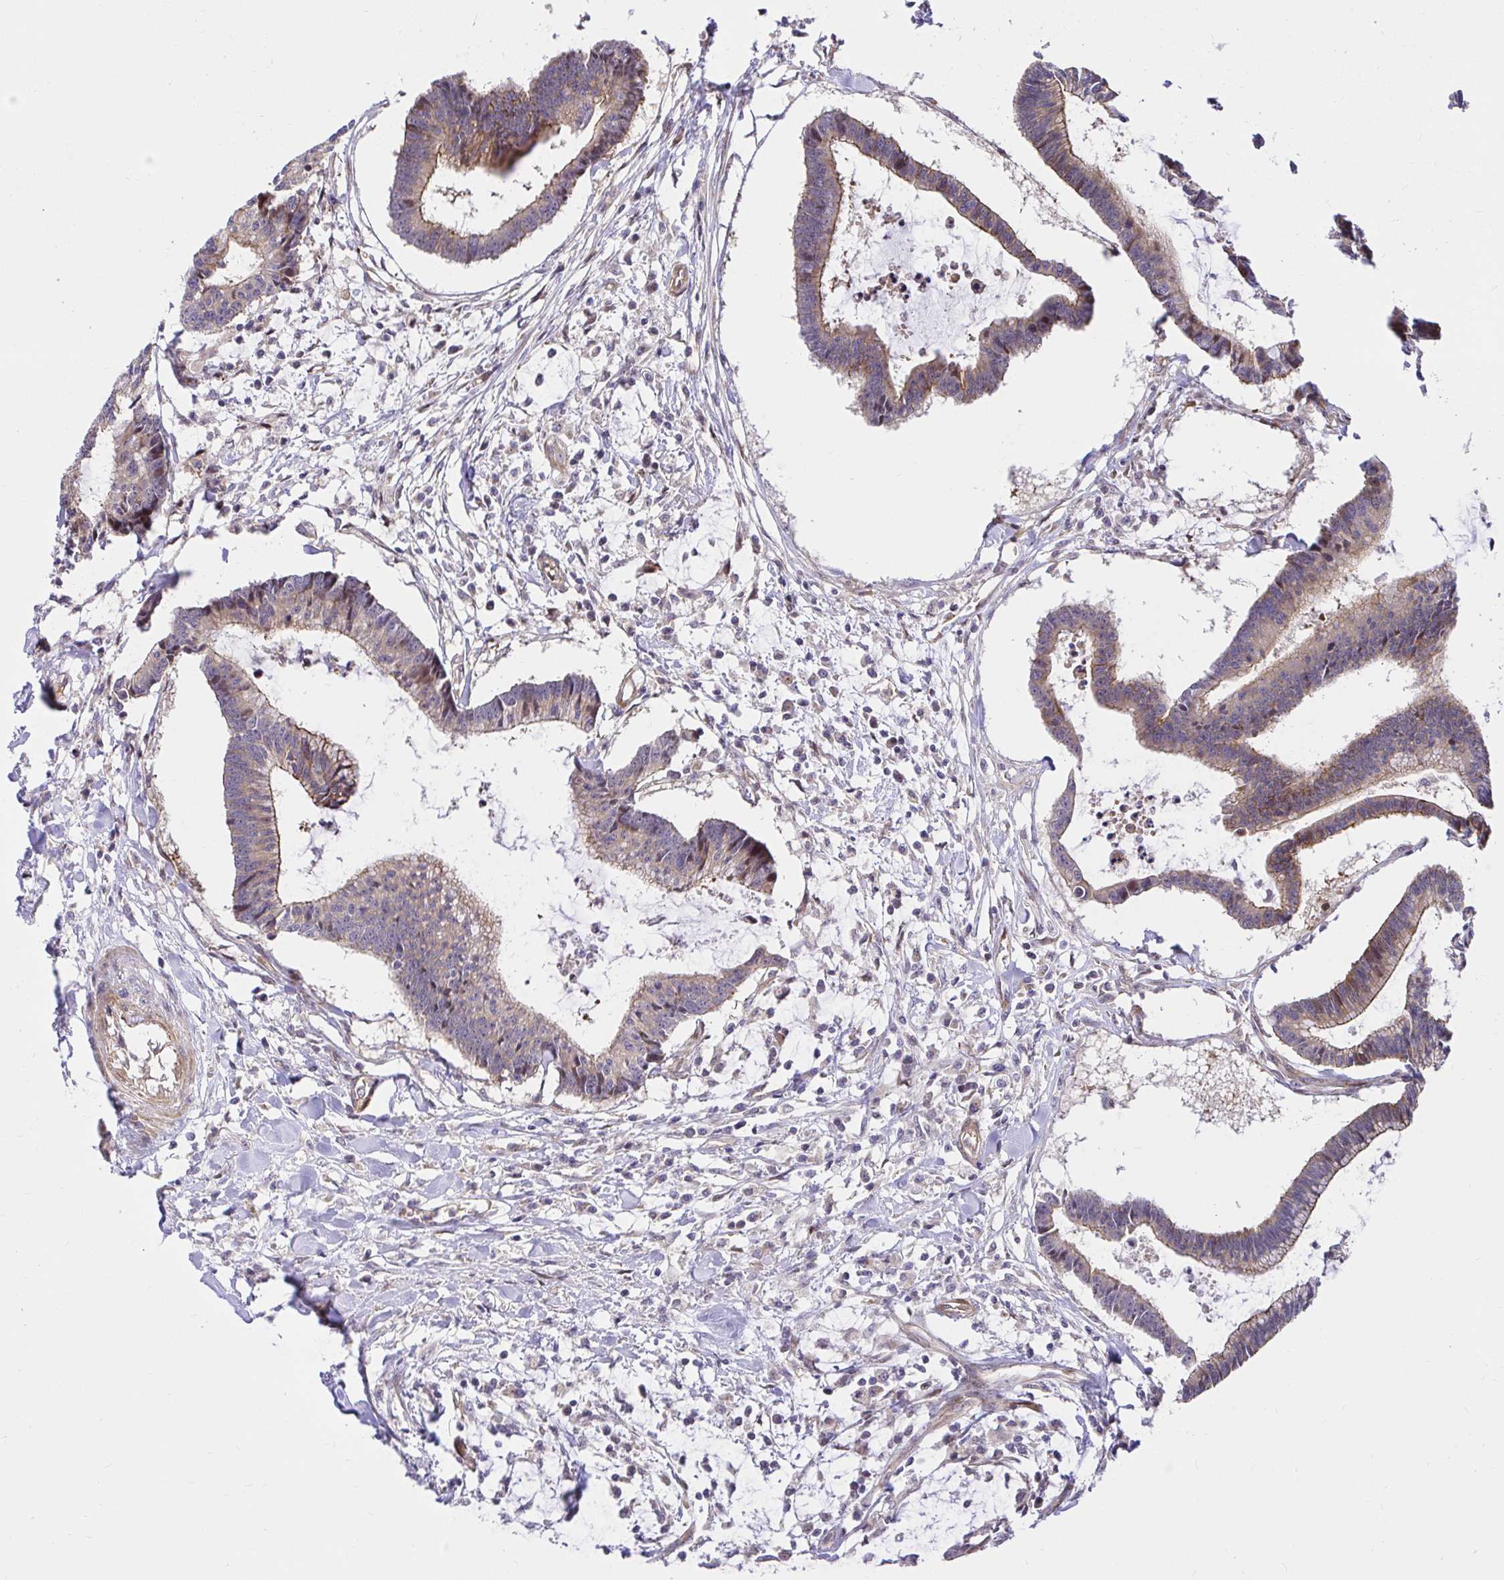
{"staining": {"intensity": "weak", "quantity": "25%-75%", "location": "cytoplasmic/membranous"}, "tissue": "colorectal cancer", "cell_type": "Tumor cells", "image_type": "cancer", "snomed": [{"axis": "morphology", "description": "Adenocarcinoma, NOS"}, {"axis": "topography", "description": "Colon"}], "caption": "A low amount of weak cytoplasmic/membranous staining is seen in approximately 25%-75% of tumor cells in colorectal adenocarcinoma tissue.", "gene": "TRIM55", "patient": {"sex": "female", "age": 78}}